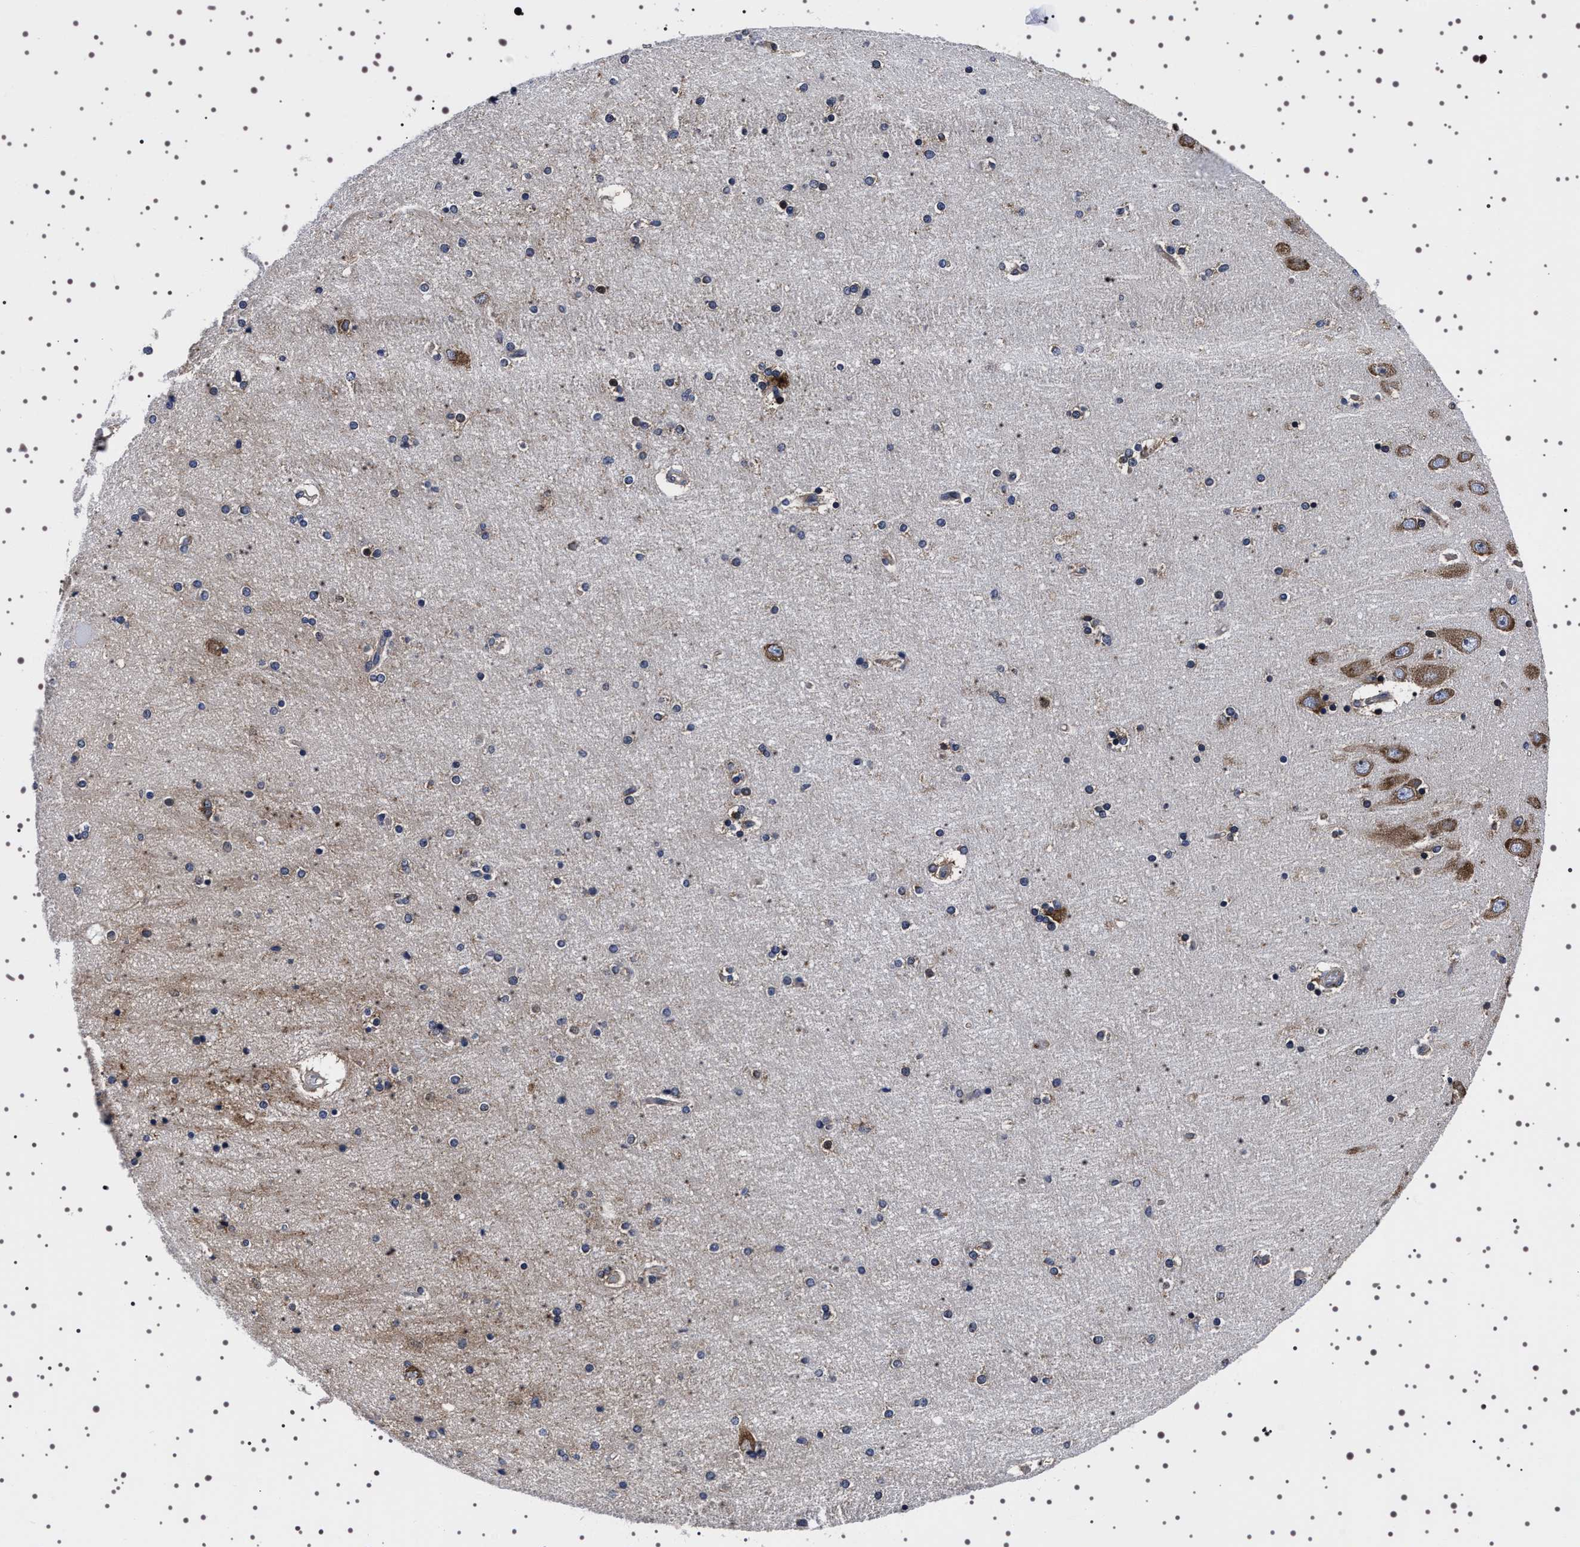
{"staining": {"intensity": "moderate", "quantity": "<25%", "location": "cytoplasmic/membranous"}, "tissue": "hippocampus", "cell_type": "Glial cells", "image_type": "normal", "snomed": [{"axis": "morphology", "description": "Normal tissue, NOS"}, {"axis": "topography", "description": "Hippocampus"}], "caption": "A brown stain shows moderate cytoplasmic/membranous positivity of a protein in glial cells of normal human hippocampus.", "gene": "DARS1", "patient": {"sex": "female", "age": 54}}